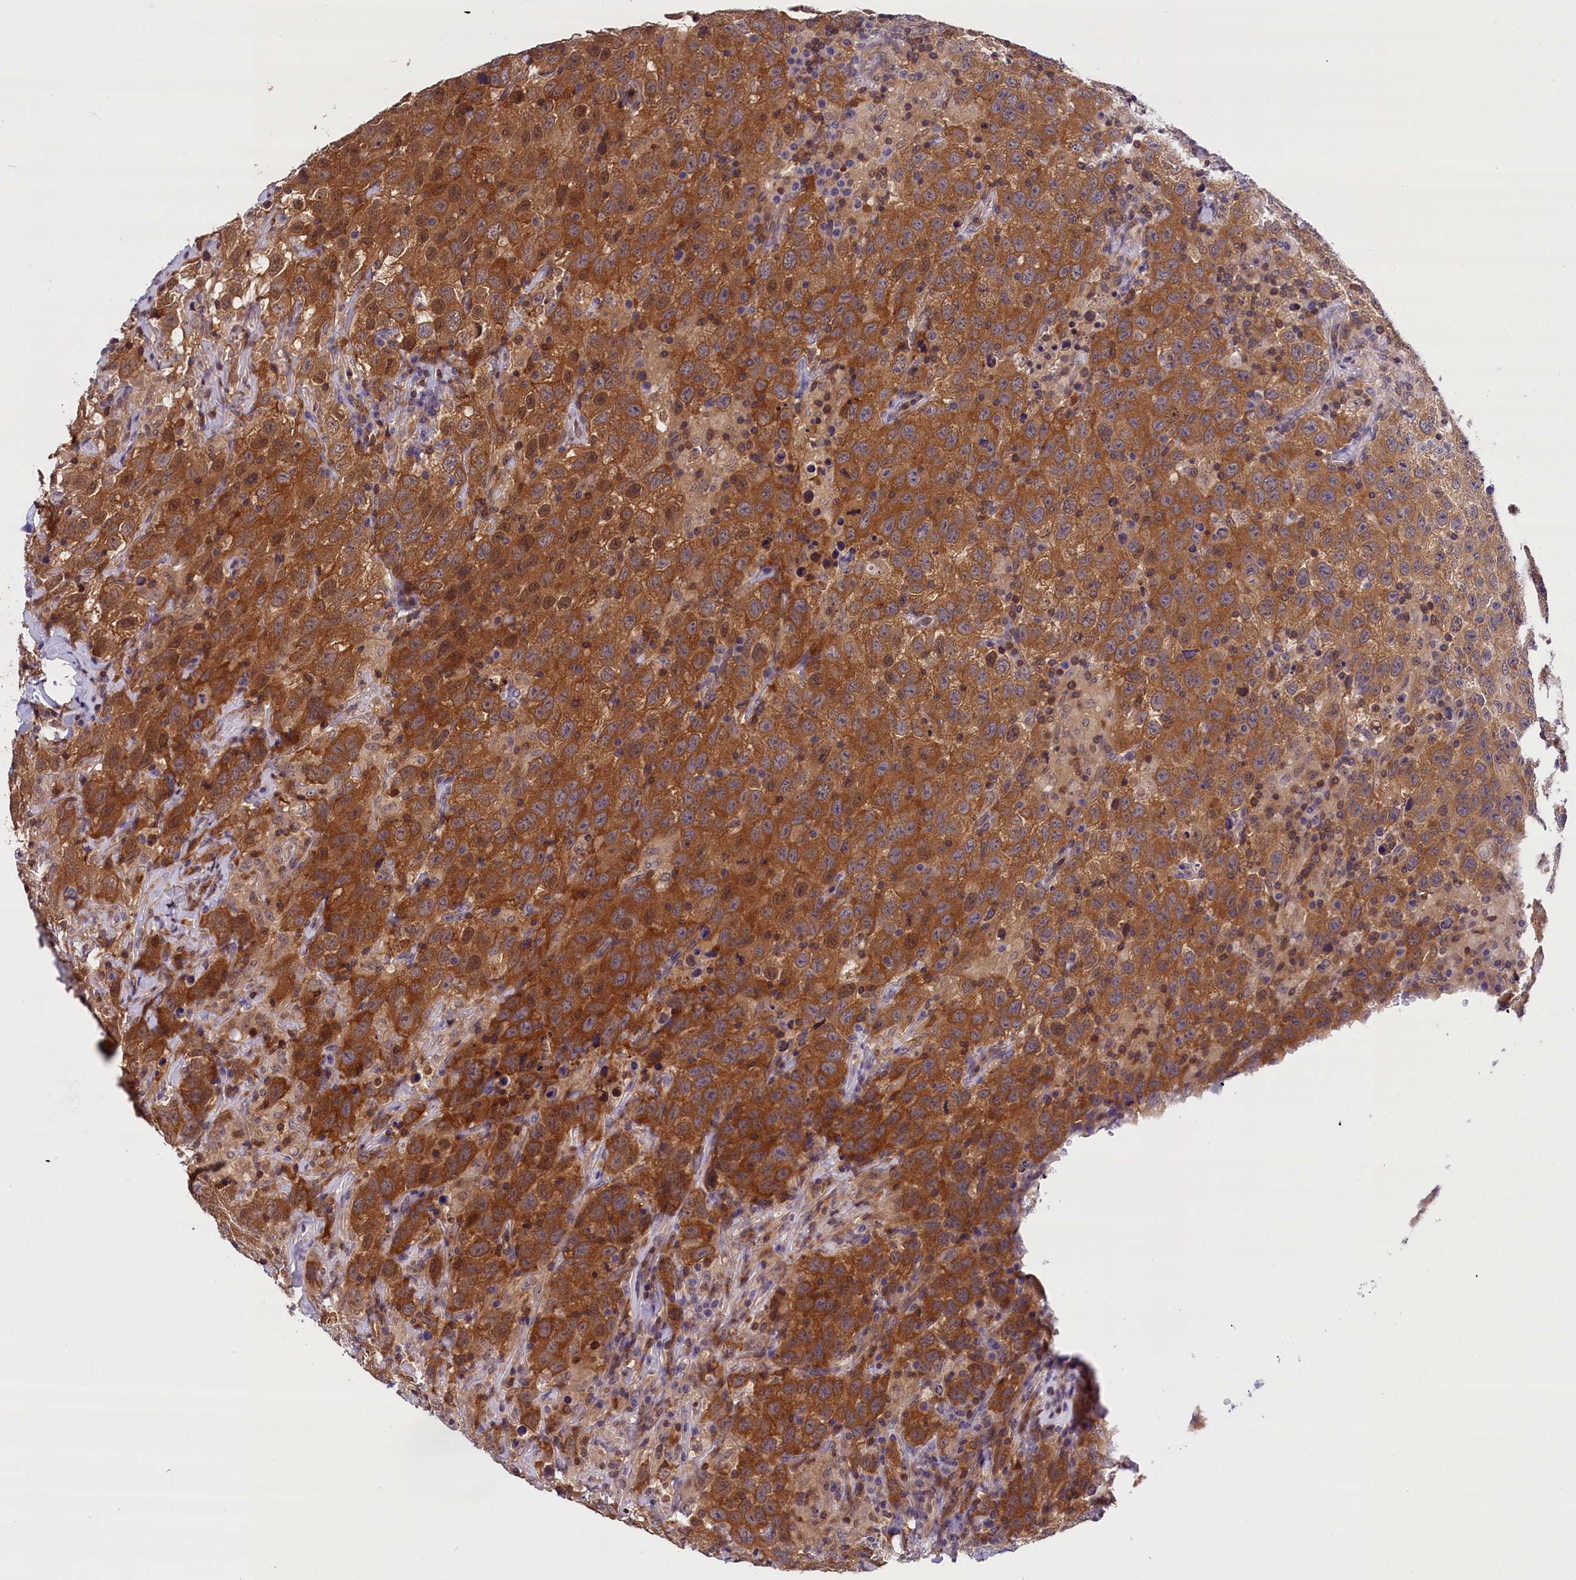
{"staining": {"intensity": "strong", "quantity": ">75%", "location": "cytoplasmic/membranous"}, "tissue": "testis cancer", "cell_type": "Tumor cells", "image_type": "cancer", "snomed": [{"axis": "morphology", "description": "Seminoma, NOS"}, {"axis": "topography", "description": "Testis"}], "caption": "IHC photomicrograph of testis seminoma stained for a protein (brown), which reveals high levels of strong cytoplasmic/membranous positivity in about >75% of tumor cells.", "gene": "TBCB", "patient": {"sex": "male", "age": 65}}